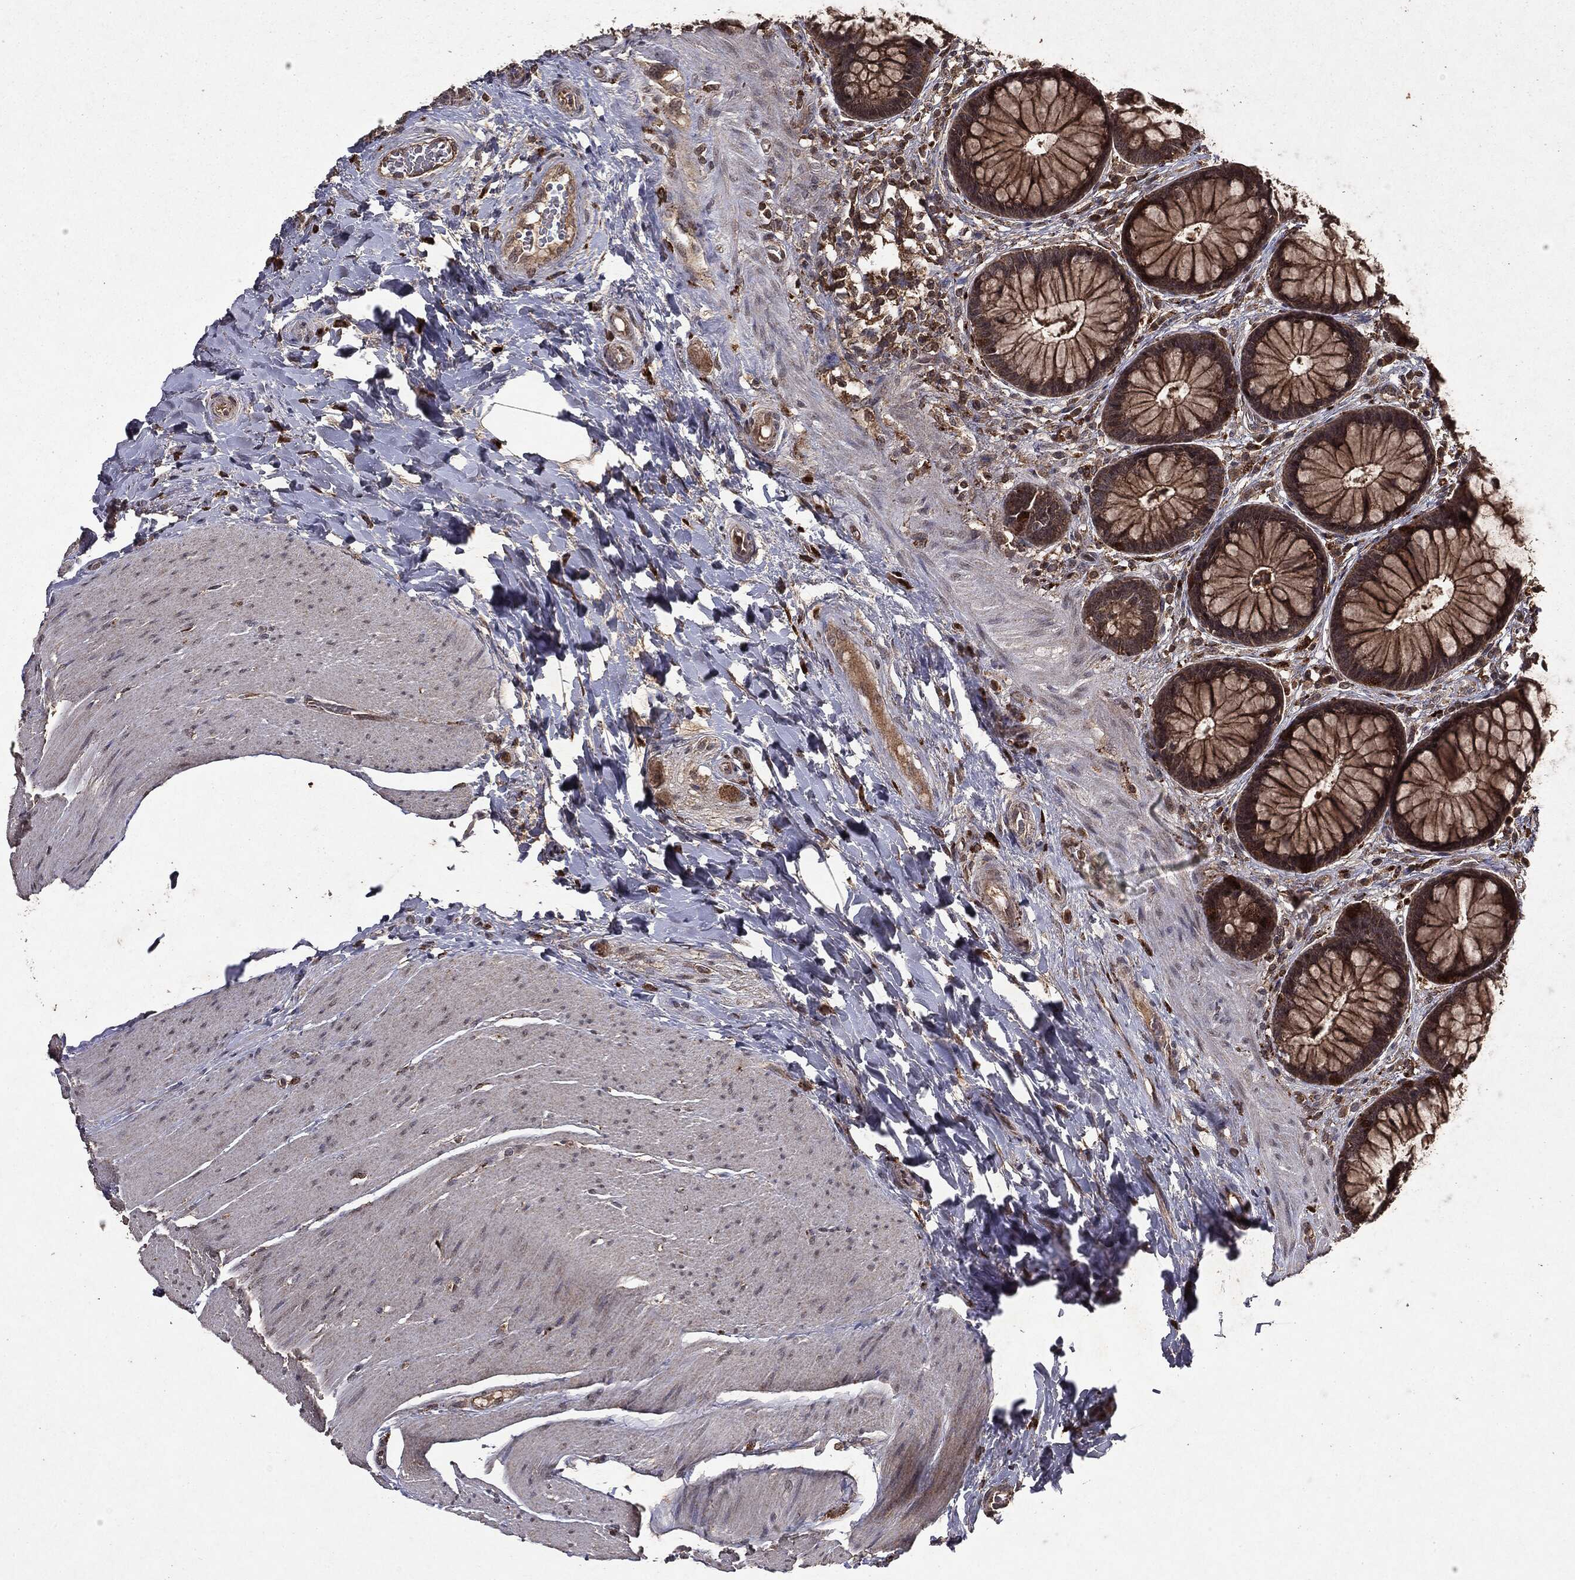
{"staining": {"intensity": "moderate", "quantity": ">75%", "location": "cytoplasmic/membranous"}, "tissue": "rectum", "cell_type": "Glandular cells", "image_type": "normal", "snomed": [{"axis": "morphology", "description": "Normal tissue, NOS"}, {"axis": "topography", "description": "Rectum"}], "caption": "An immunohistochemistry (IHC) histopathology image of normal tissue is shown. Protein staining in brown labels moderate cytoplasmic/membranous positivity in rectum within glandular cells.", "gene": "MTOR", "patient": {"sex": "female", "age": 58}}